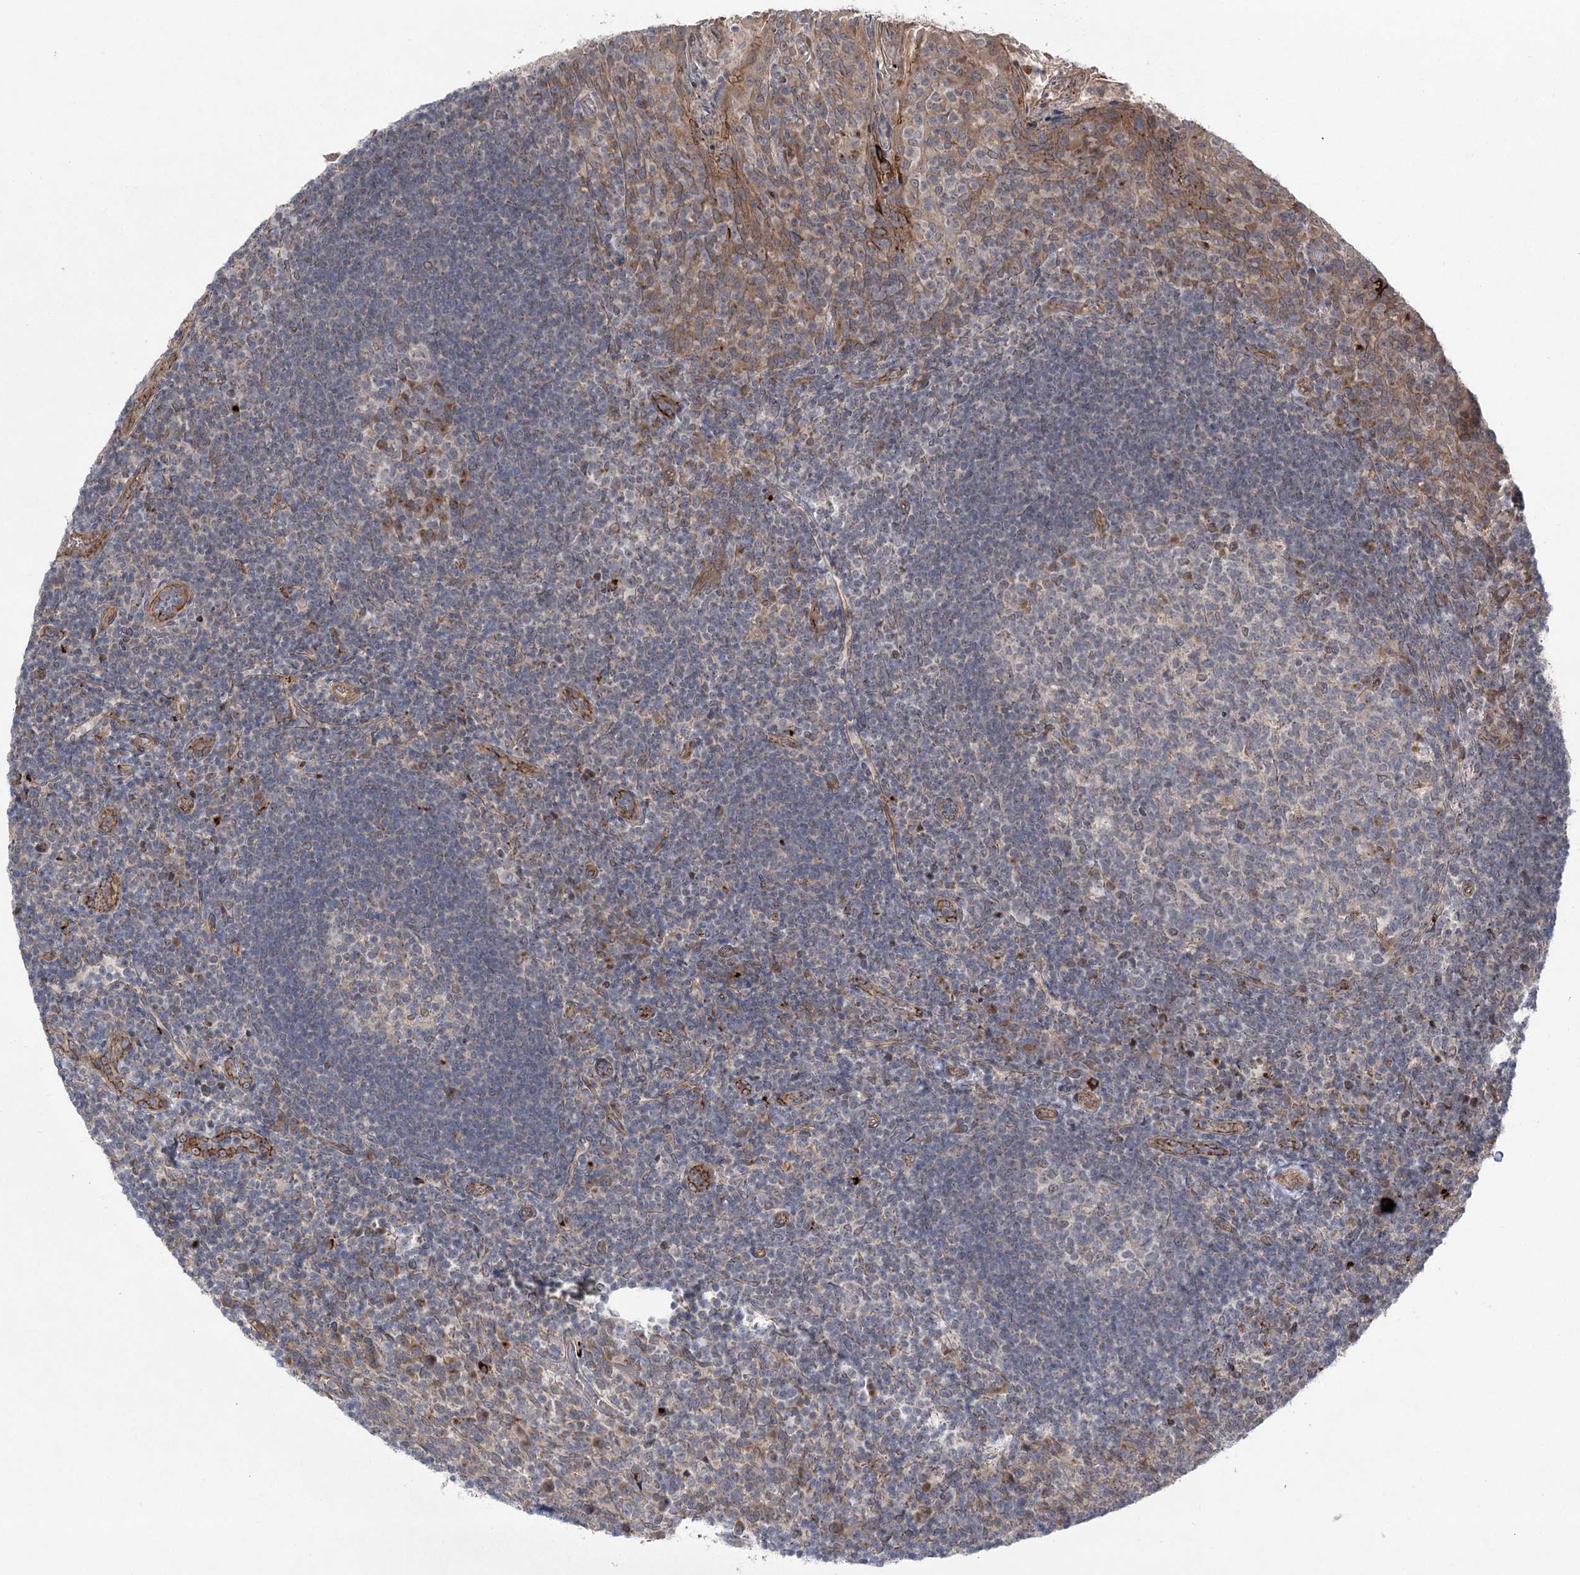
{"staining": {"intensity": "weak", "quantity": "<25%", "location": "cytoplasmic/membranous"}, "tissue": "tonsil", "cell_type": "Germinal center cells", "image_type": "normal", "snomed": [{"axis": "morphology", "description": "Normal tissue, NOS"}, {"axis": "topography", "description": "Tonsil"}], "caption": "This is an immunohistochemistry image of benign tonsil. There is no staining in germinal center cells.", "gene": "METTL24", "patient": {"sex": "female", "age": 10}}